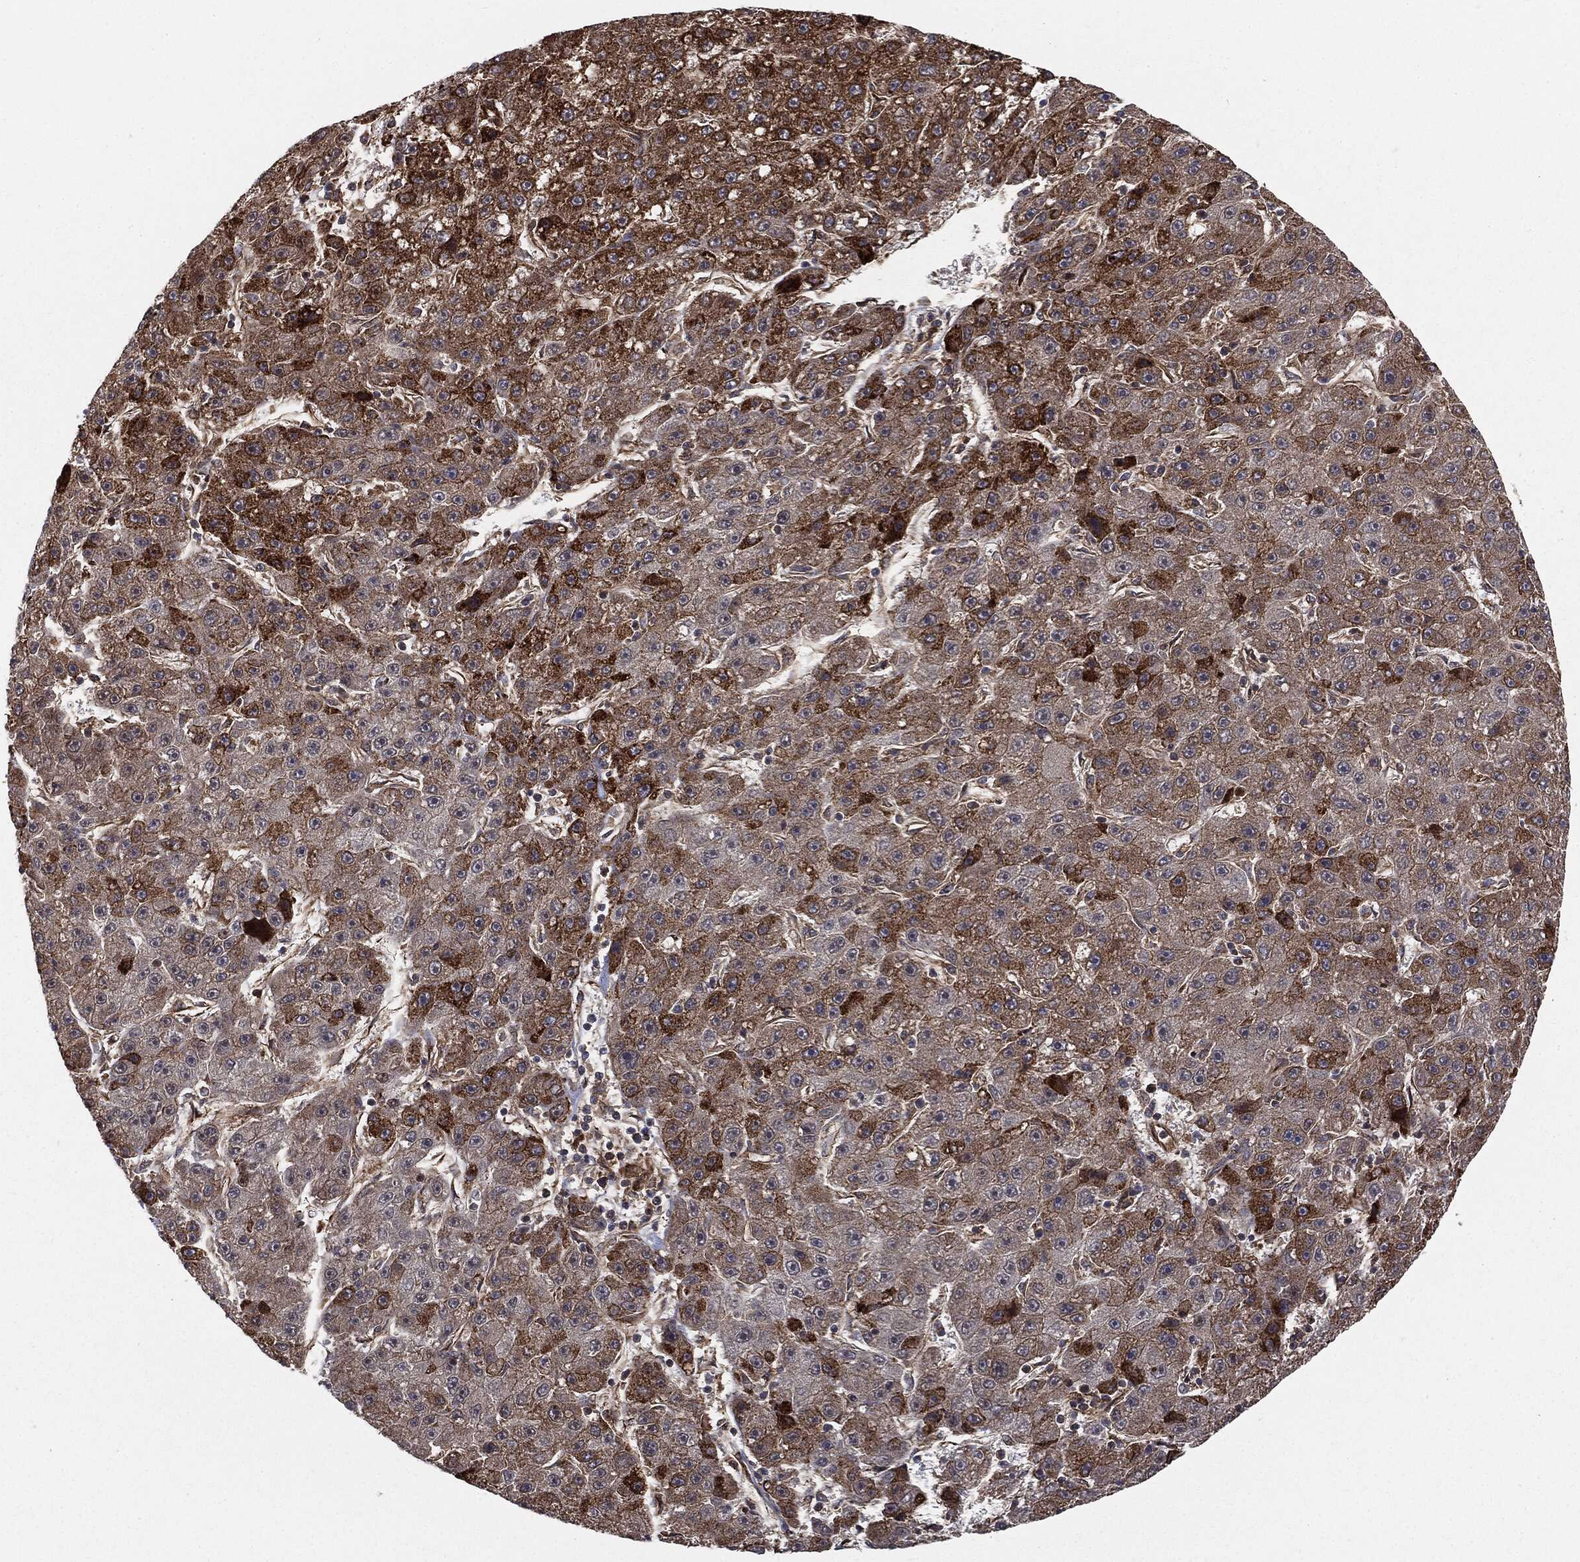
{"staining": {"intensity": "moderate", "quantity": ">75%", "location": "cytoplasmic/membranous"}, "tissue": "liver cancer", "cell_type": "Tumor cells", "image_type": "cancer", "snomed": [{"axis": "morphology", "description": "Carcinoma, Hepatocellular, NOS"}, {"axis": "topography", "description": "Liver"}], "caption": "Liver cancer stained with a protein marker shows moderate staining in tumor cells.", "gene": "CYLD", "patient": {"sex": "male", "age": 67}}